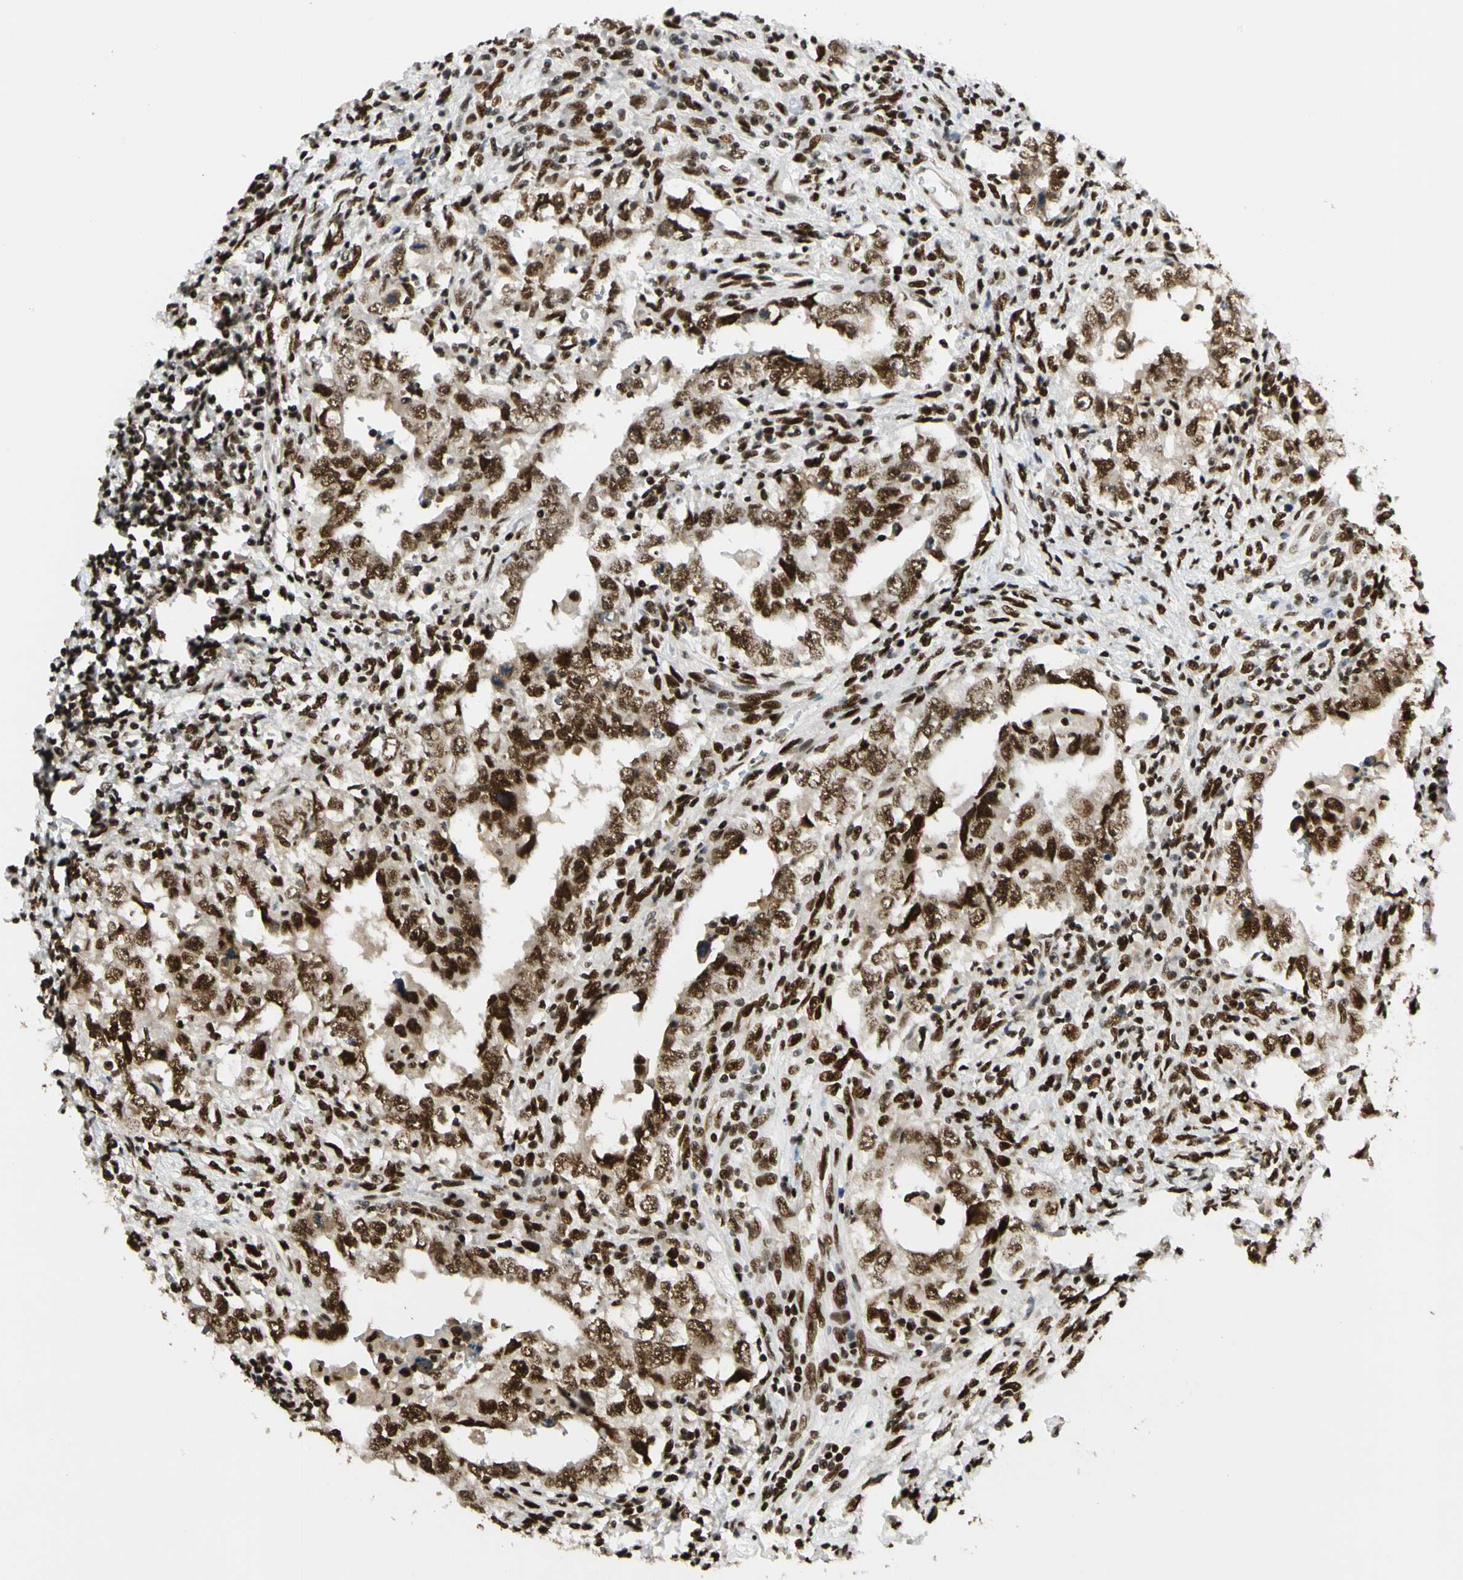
{"staining": {"intensity": "strong", "quantity": ">75%", "location": "nuclear"}, "tissue": "testis cancer", "cell_type": "Tumor cells", "image_type": "cancer", "snomed": [{"axis": "morphology", "description": "Carcinoma, Embryonal, NOS"}, {"axis": "topography", "description": "Testis"}], "caption": "DAB (3,3'-diaminobenzidine) immunohistochemical staining of testis cancer displays strong nuclear protein staining in about >75% of tumor cells. Using DAB (brown) and hematoxylin (blue) stains, captured at high magnification using brightfield microscopy.", "gene": "CDK12", "patient": {"sex": "male", "age": 26}}